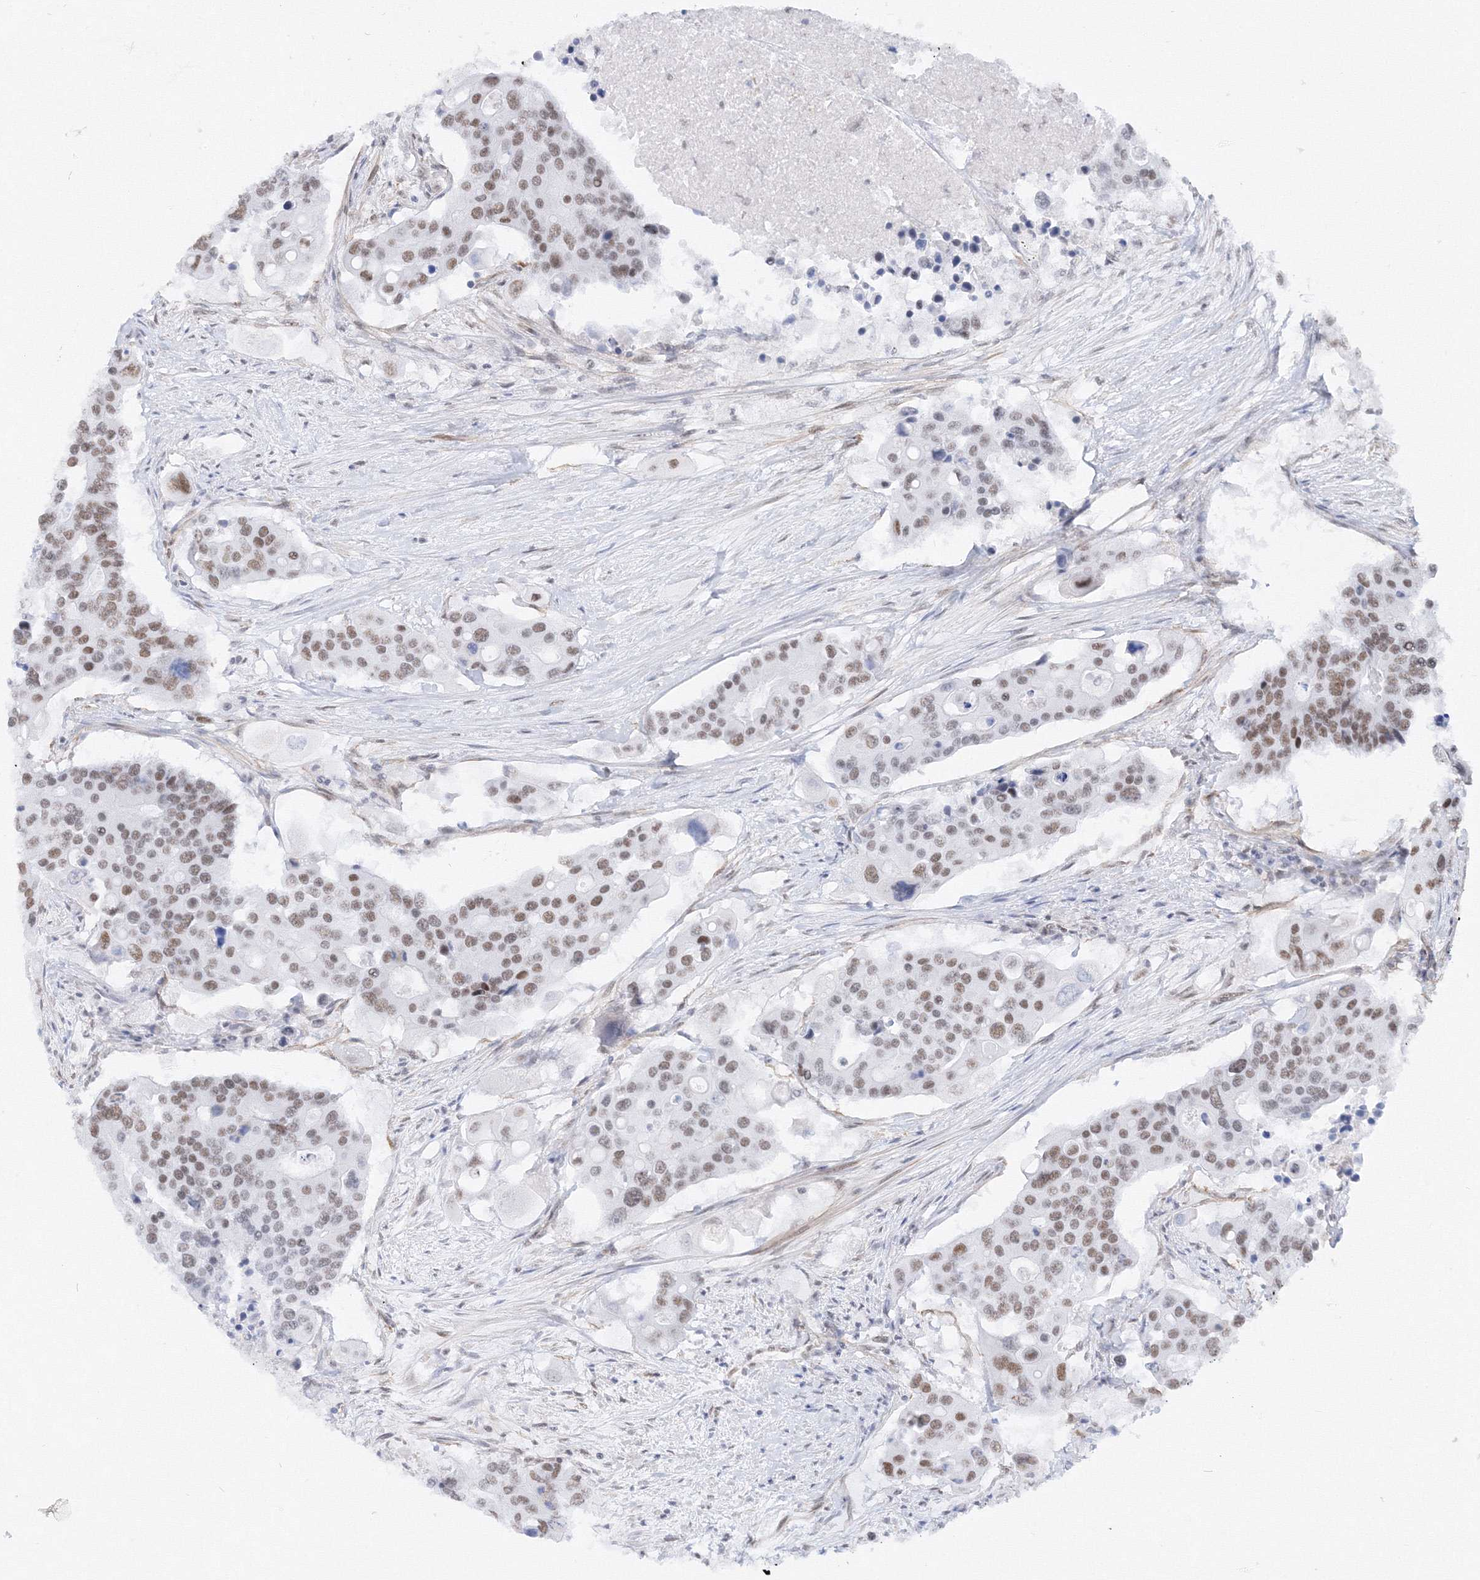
{"staining": {"intensity": "moderate", "quantity": "25%-75%", "location": "nuclear"}, "tissue": "colorectal cancer", "cell_type": "Tumor cells", "image_type": "cancer", "snomed": [{"axis": "morphology", "description": "Adenocarcinoma, NOS"}, {"axis": "topography", "description": "Colon"}], "caption": "A brown stain highlights moderate nuclear staining of a protein in colorectal adenocarcinoma tumor cells. Immunohistochemistry (ihc) stains the protein in brown and the nuclei are stained blue.", "gene": "ZNF638", "patient": {"sex": "male", "age": 77}}